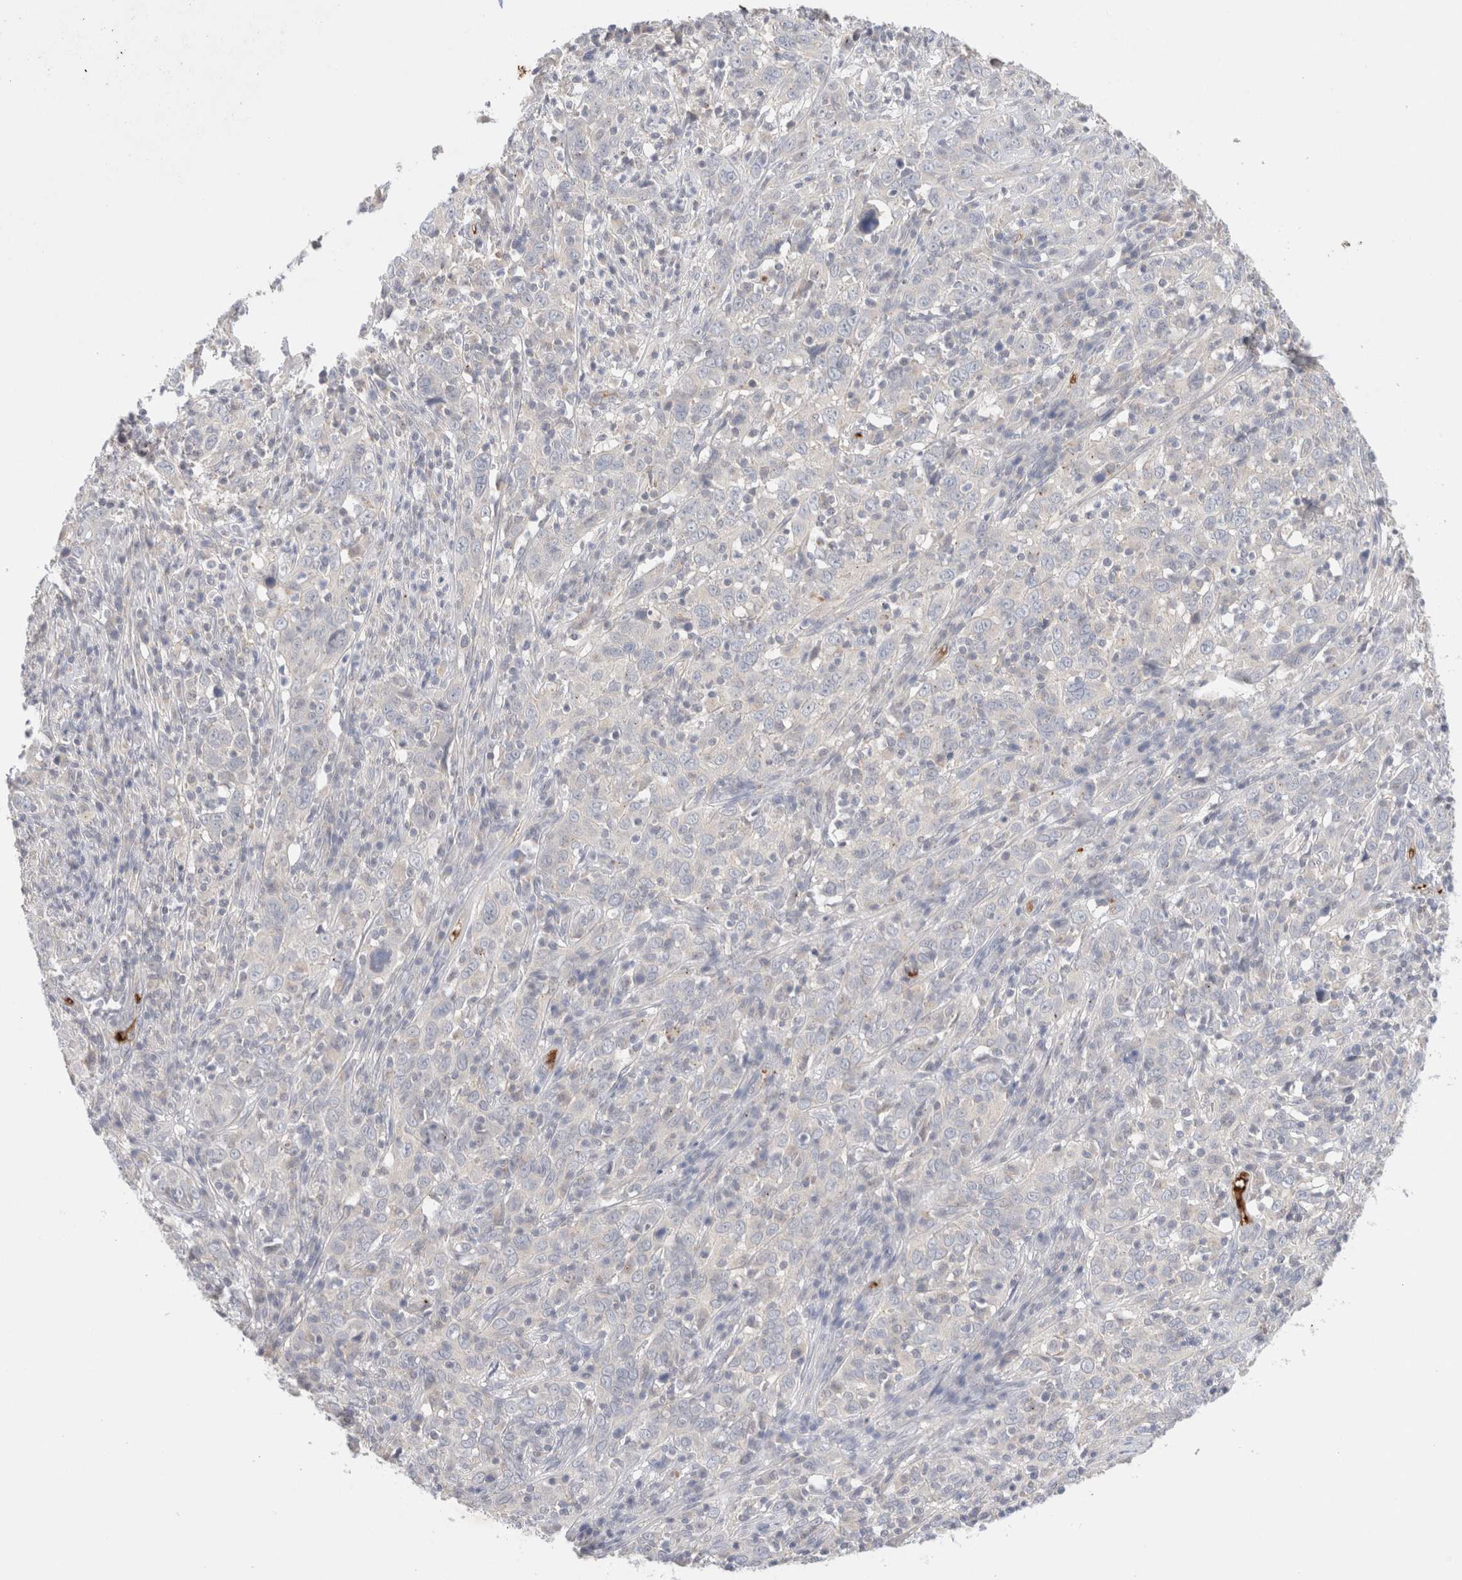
{"staining": {"intensity": "negative", "quantity": "none", "location": "none"}, "tissue": "cervical cancer", "cell_type": "Tumor cells", "image_type": "cancer", "snomed": [{"axis": "morphology", "description": "Squamous cell carcinoma, NOS"}, {"axis": "topography", "description": "Cervix"}], "caption": "Immunohistochemical staining of cervical cancer reveals no significant expression in tumor cells.", "gene": "MST1", "patient": {"sex": "female", "age": 46}}